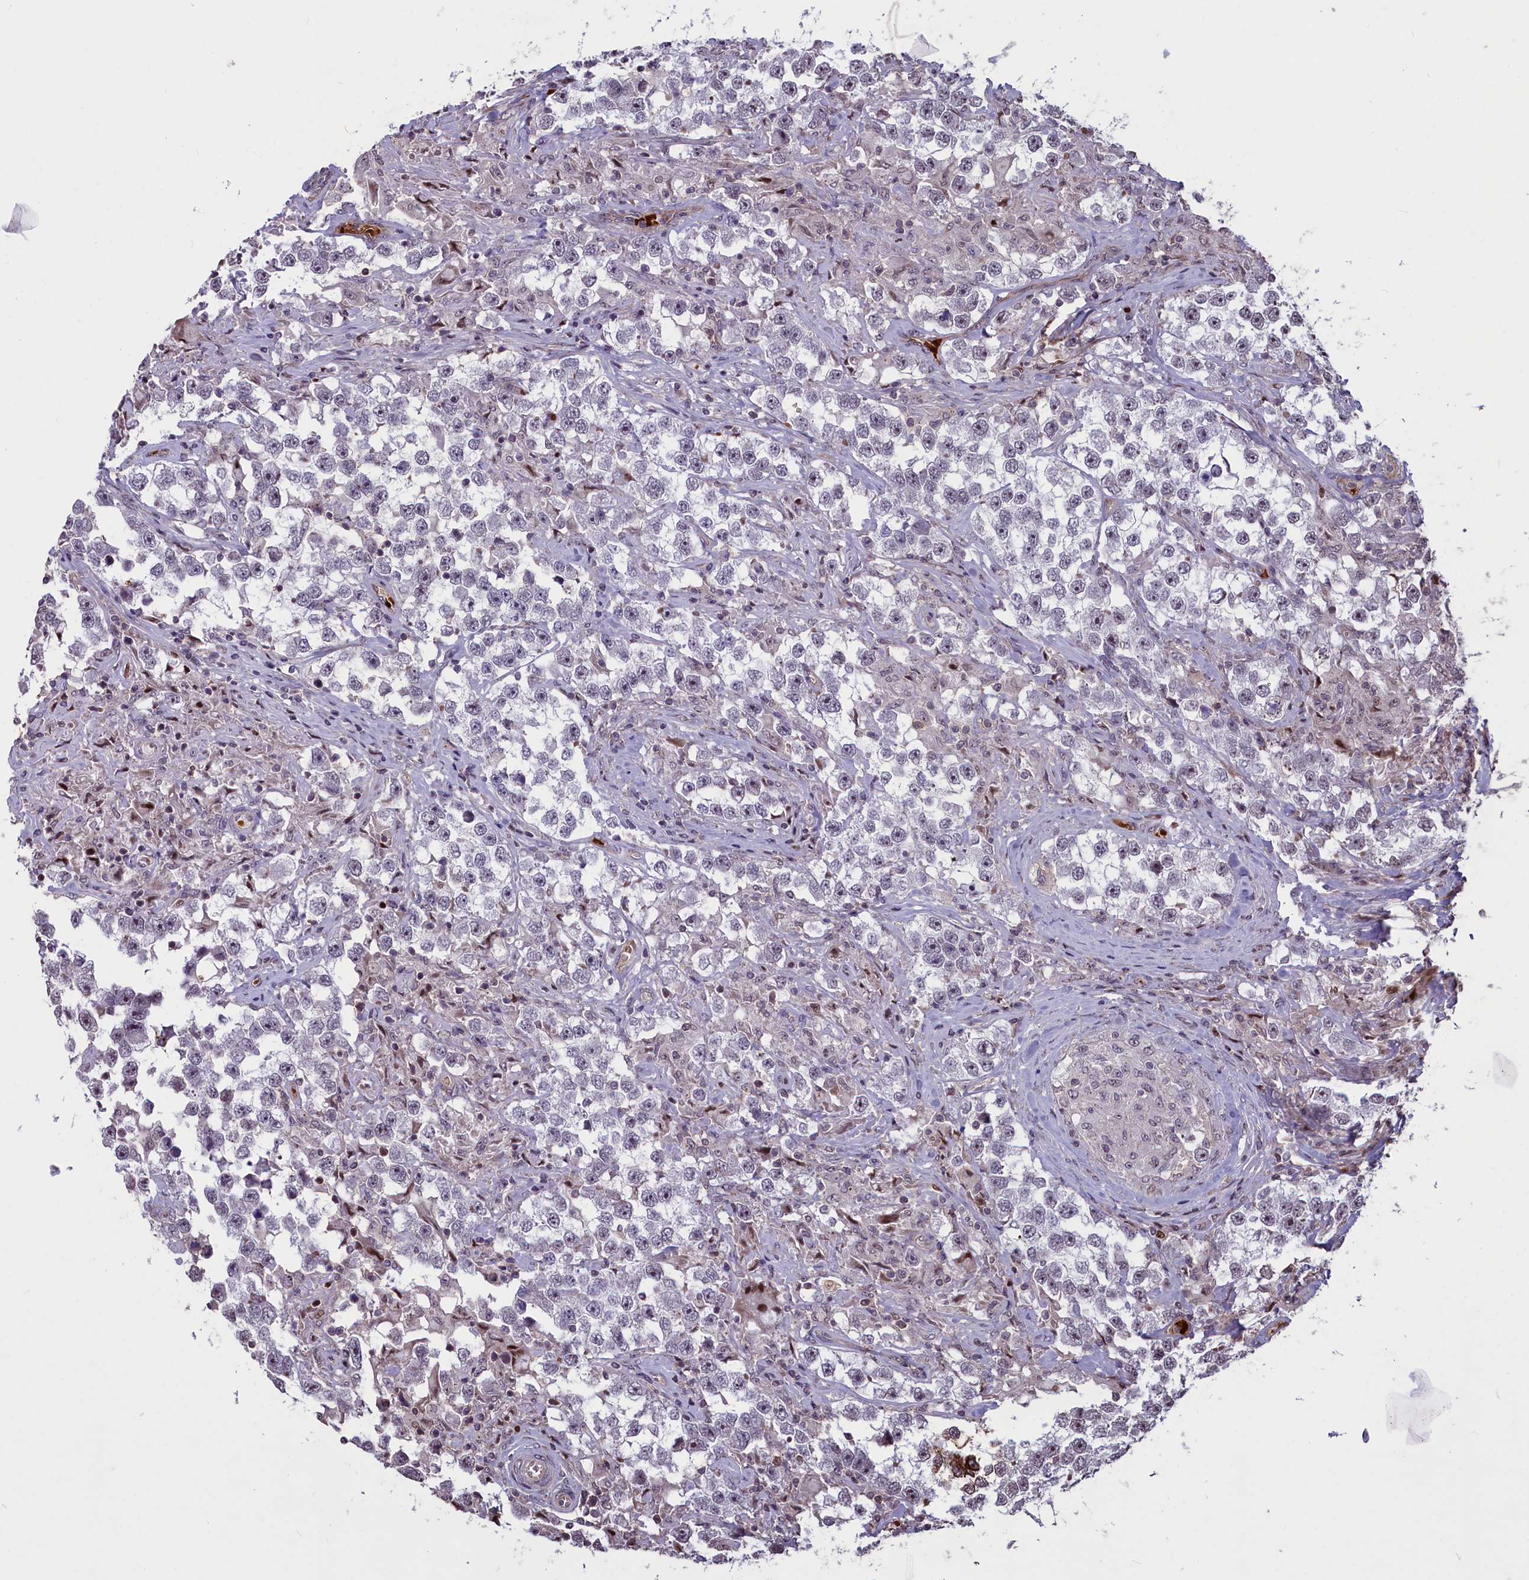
{"staining": {"intensity": "moderate", "quantity": "<25%", "location": "nuclear"}, "tissue": "testis cancer", "cell_type": "Tumor cells", "image_type": "cancer", "snomed": [{"axis": "morphology", "description": "Seminoma, NOS"}, {"axis": "topography", "description": "Testis"}], "caption": "Immunohistochemical staining of testis seminoma demonstrates low levels of moderate nuclear staining in approximately <25% of tumor cells.", "gene": "SHFL", "patient": {"sex": "male", "age": 46}}